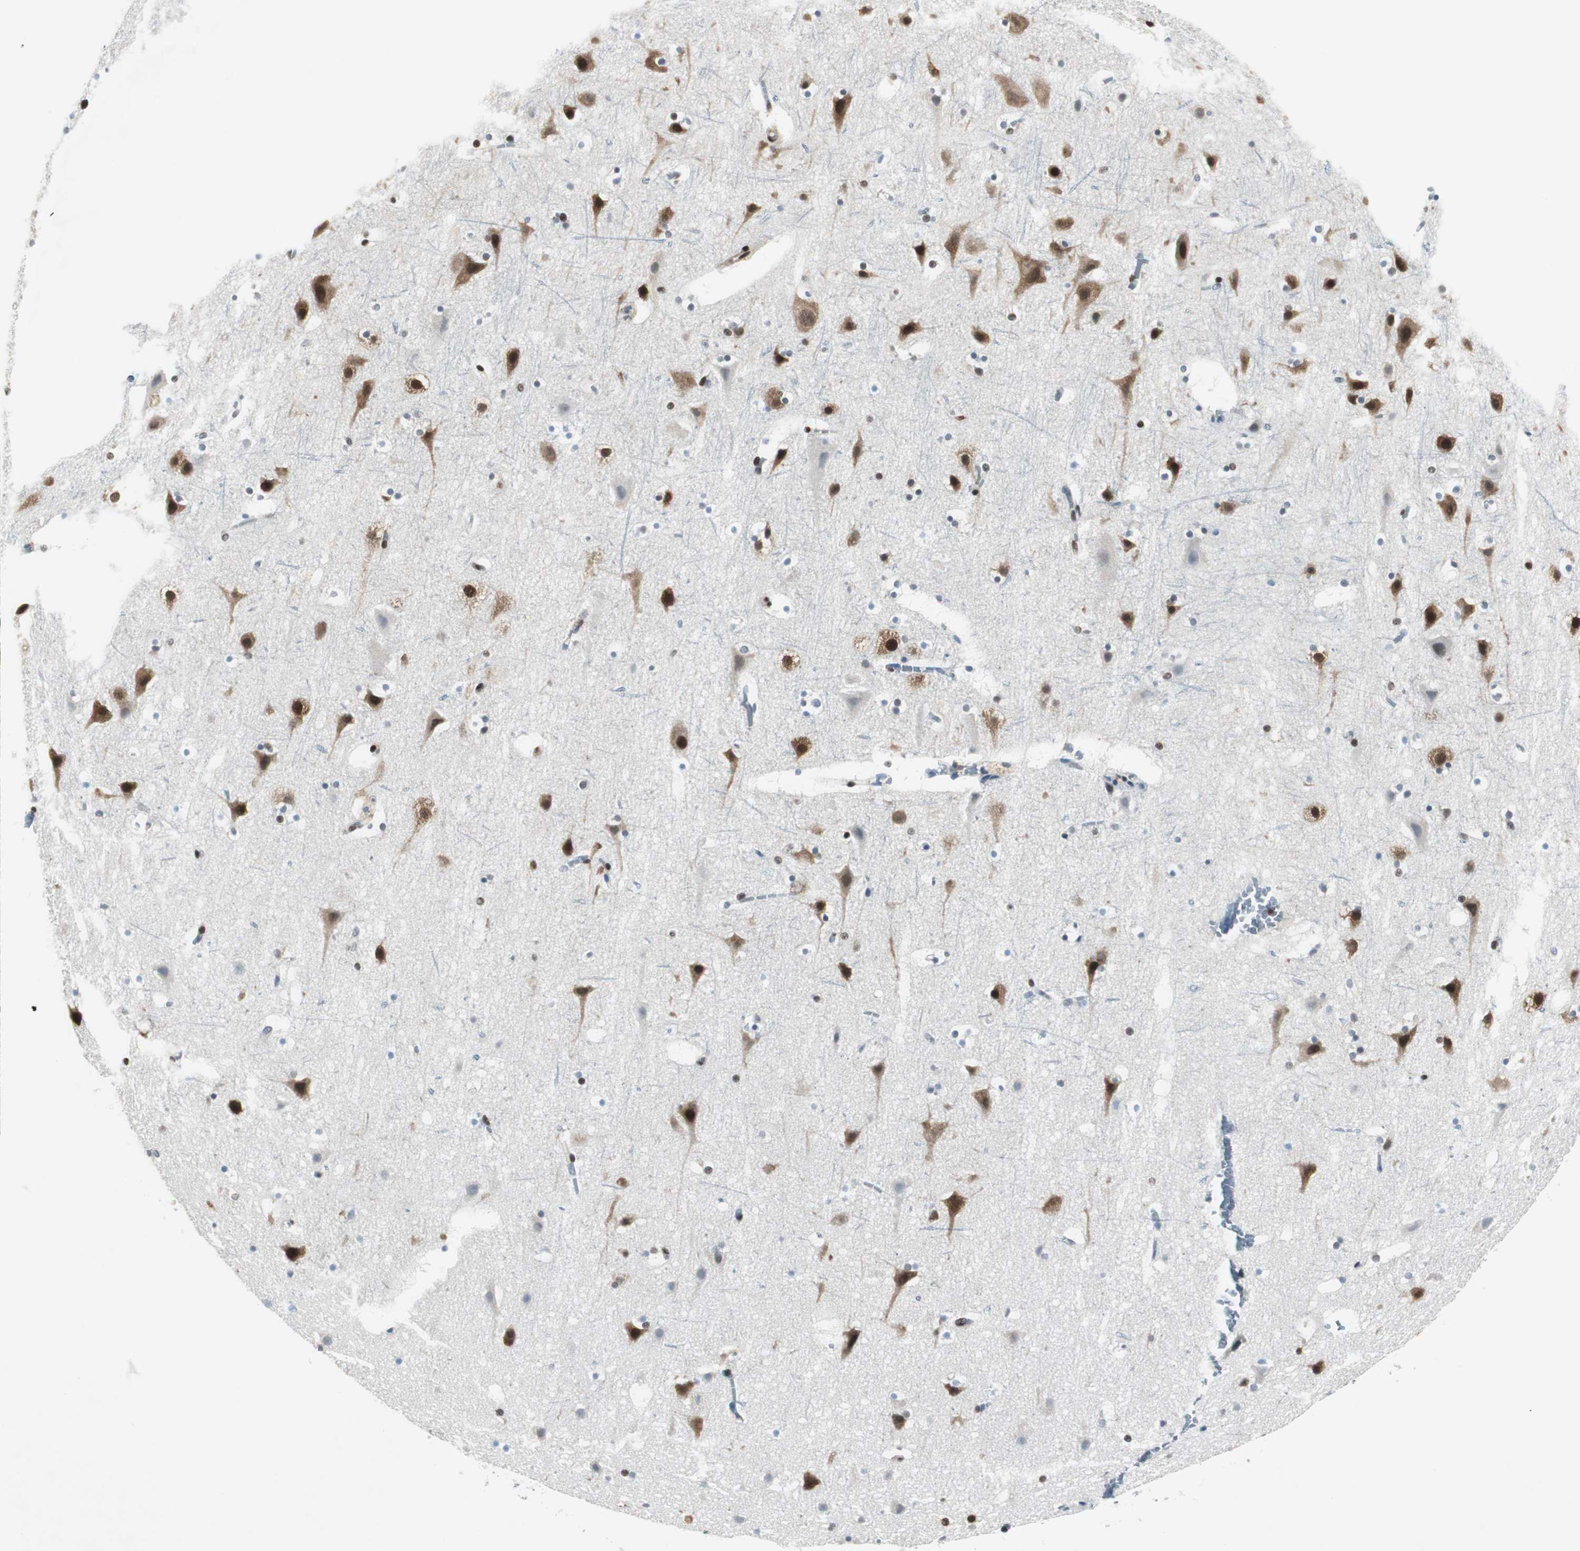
{"staining": {"intensity": "moderate", "quantity": "25%-75%", "location": "nuclear"}, "tissue": "cerebral cortex", "cell_type": "Endothelial cells", "image_type": "normal", "snomed": [{"axis": "morphology", "description": "Normal tissue, NOS"}, {"axis": "topography", "description": "Cerebral cortex"}], "caption": "Endothelial cells show medium levels of moderate nuclear expression in about 25%-75% of cells in unremarkable human cerebral cortex.", "gene": "MEF2D", "patient": {"sex": "male", "age": 45}}